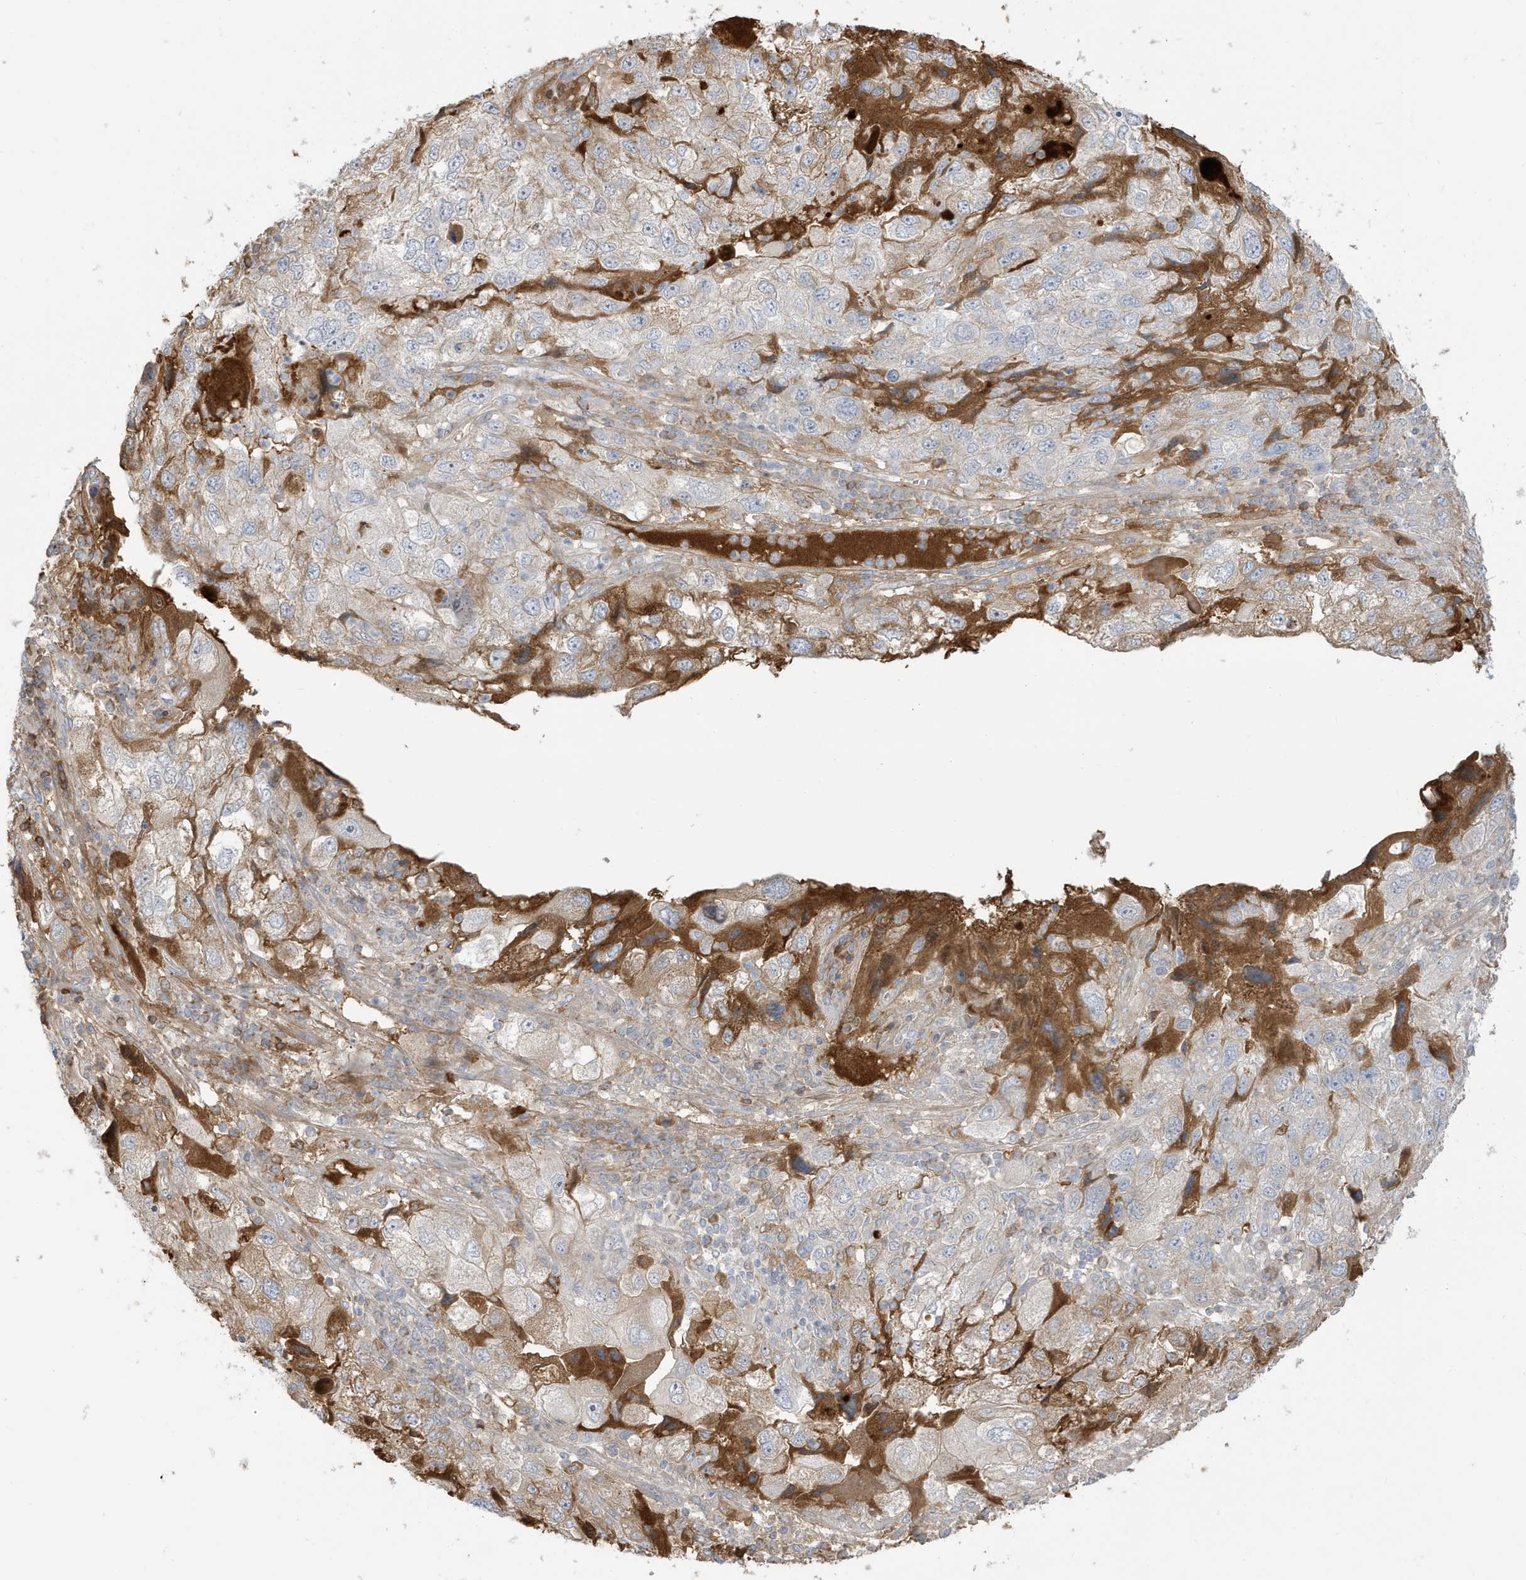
{"staining": {"intensity": "moderate", "quantity": "<25%", "location": "cytoplasmic/membranous"}, "tissue": "endometrial cancer", "cell_type": "Tumor cells", "image_type": "cancer", "snomed": [{"axis": "morphology", "description": "Adenocarcinoma, NOS"}, {"axis": "topography", "description": "Endometrium"}], "caption": "Immunohistochemical staining of human adenocarcinoma (endometrial) shows low levels of moderate cytoplasmic/membranous expression in approximately <25% of tumor cells.", "gene": "IFT57", "patient": {"sex": "female", "age": 49}}